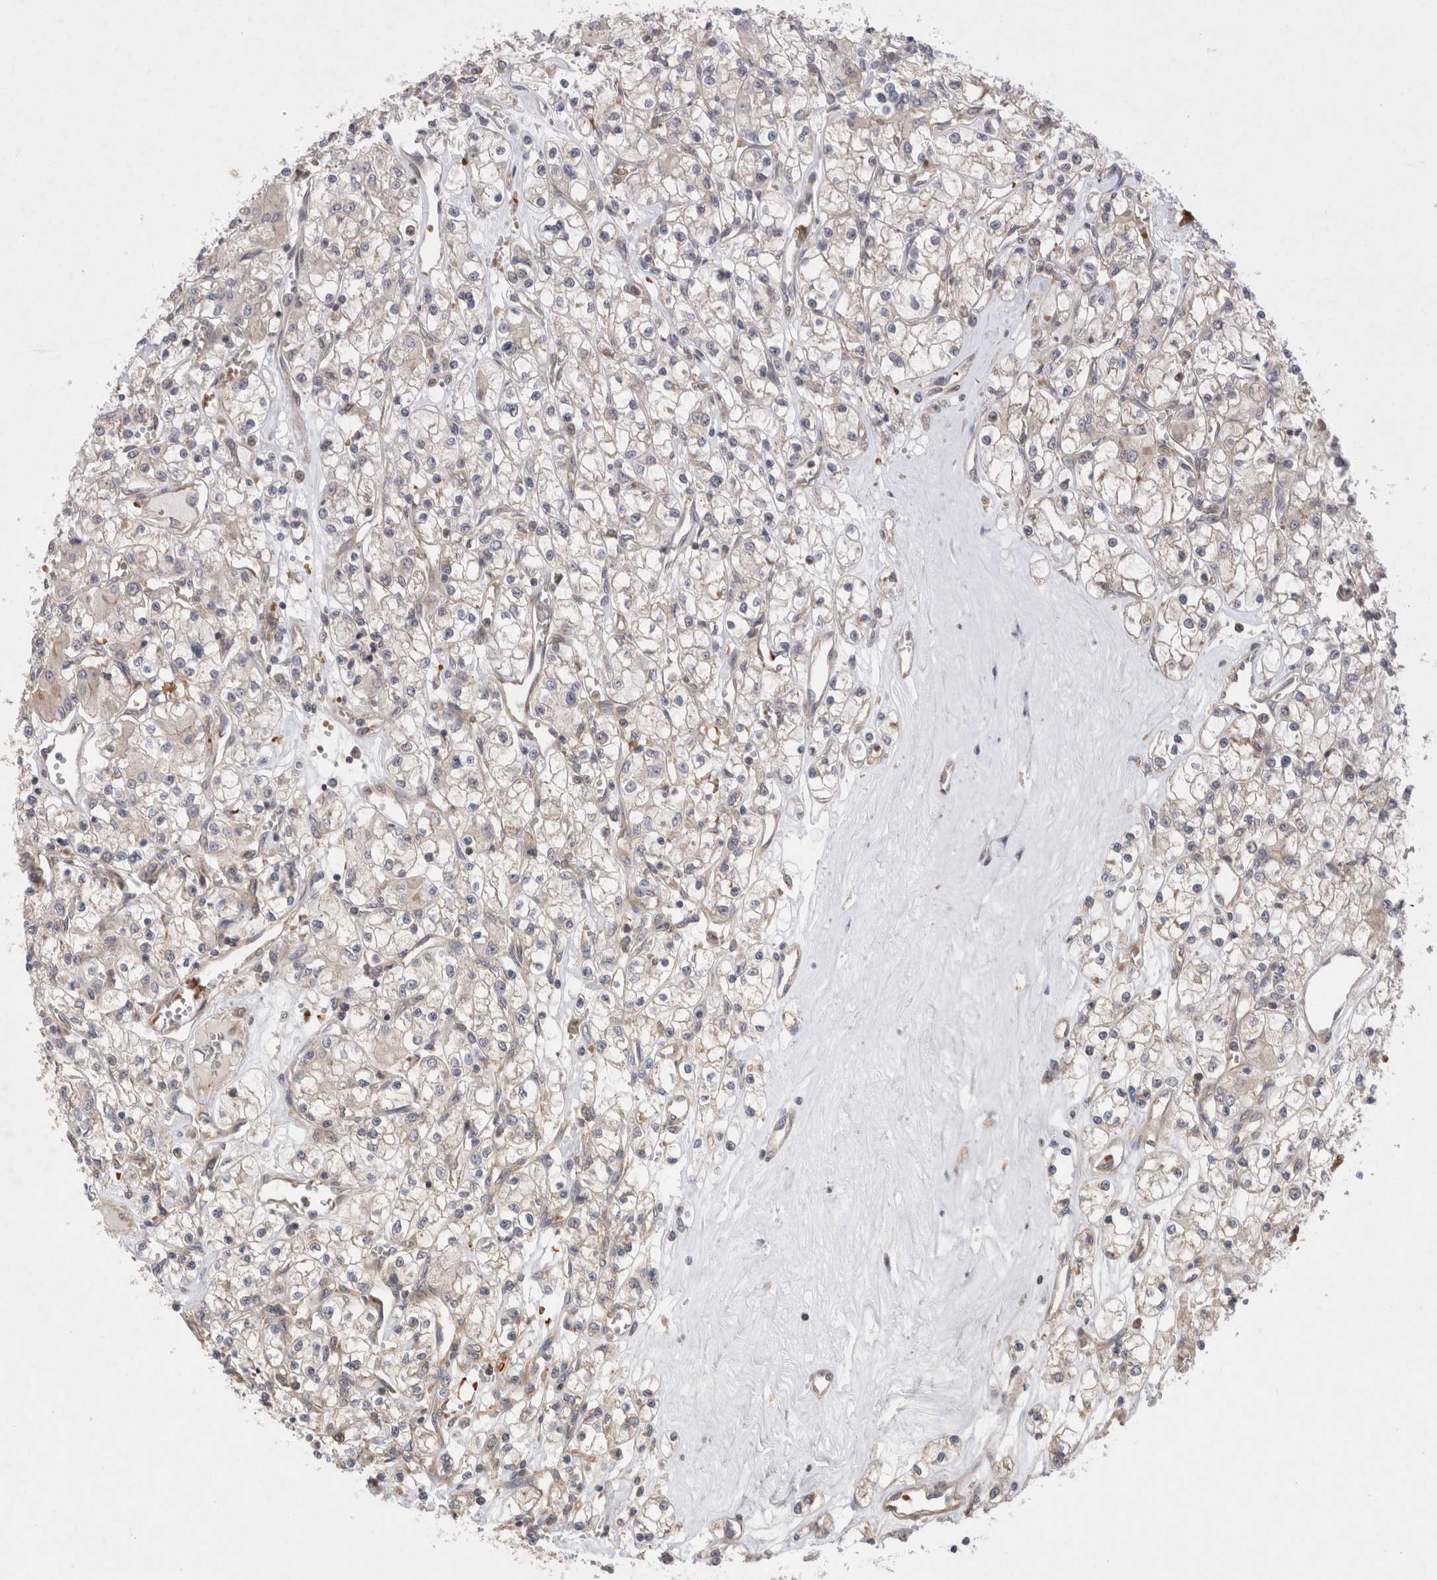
{"staining": {"intensity": "negative", "quantity": "none", "location": "none"}, "tissue": "renal cancer", "cell_type": "Tumor cells", "image_type": "cancer", "snomed": [{"axis": "morphology", "description": "Adenocarcinoma, NOS"}, {"axis": "topography", "description": "Kidney"}], "caption": "This is an immunohistochemistry (IHC) micrograph of adenocarcinoma (renal). There is no staining in tumor cells.", "gene": "EIF3E", "patient": {"sex": "female", "age": 59}}